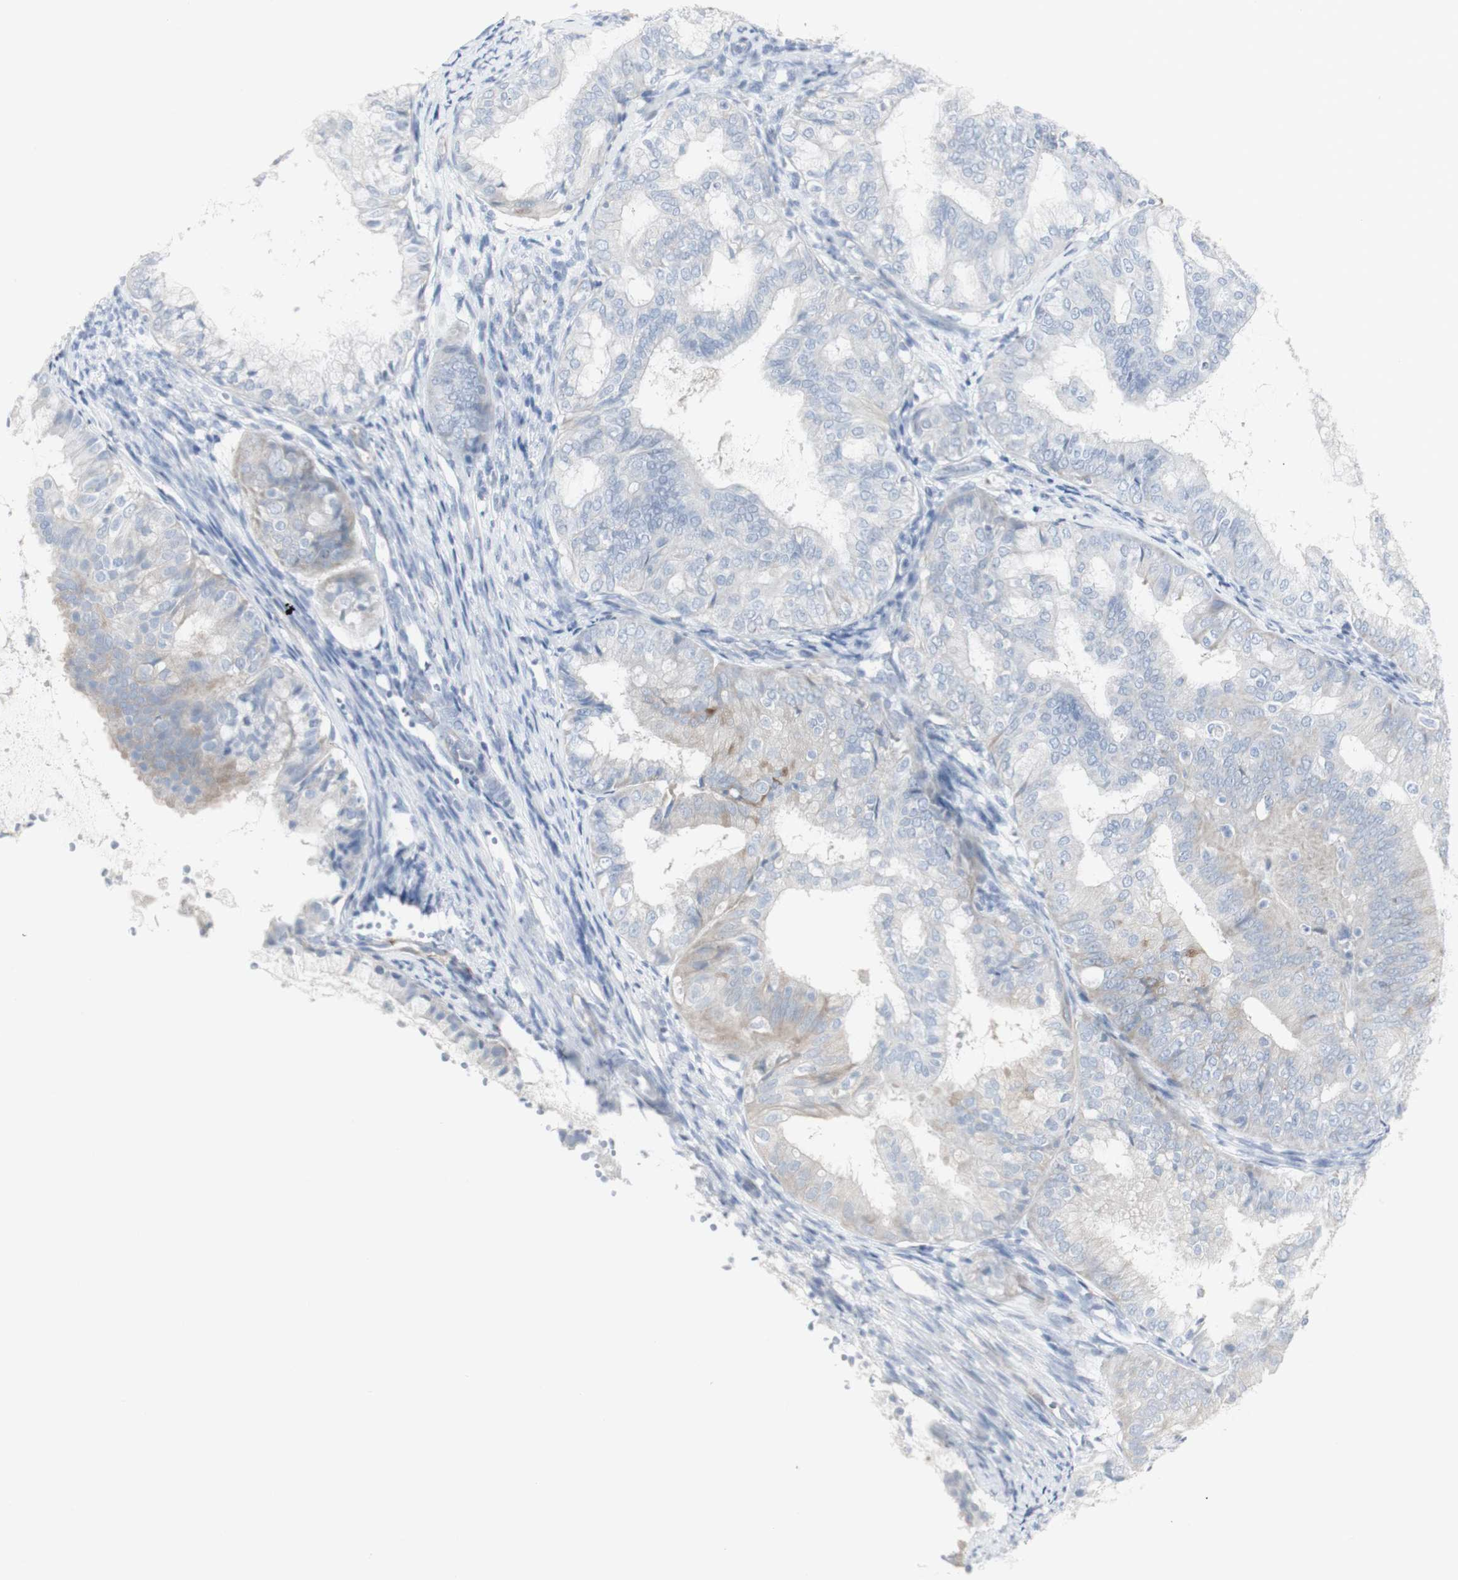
{"staining": {"intensity": "negative", "quantity": "none", "location": "none"}, "tissue": "endometrial cancer", "cell_type": "Tumor cells", "image_type": "cancer", "snomed": [{"axis": "morphology", "description": "Adenocarcinoma, NOS"}, {"axis": "topography", "description": "Endometrium"}], "caption": "Immunohistochemistry photomicrograph of endometrial cancer (adenocarcinoma) stained for a protein (brown), which exhibits no staining in tumor cells.", "gene": "ENSG00000198211", "patient": {"sex": "female", "age": 63}}